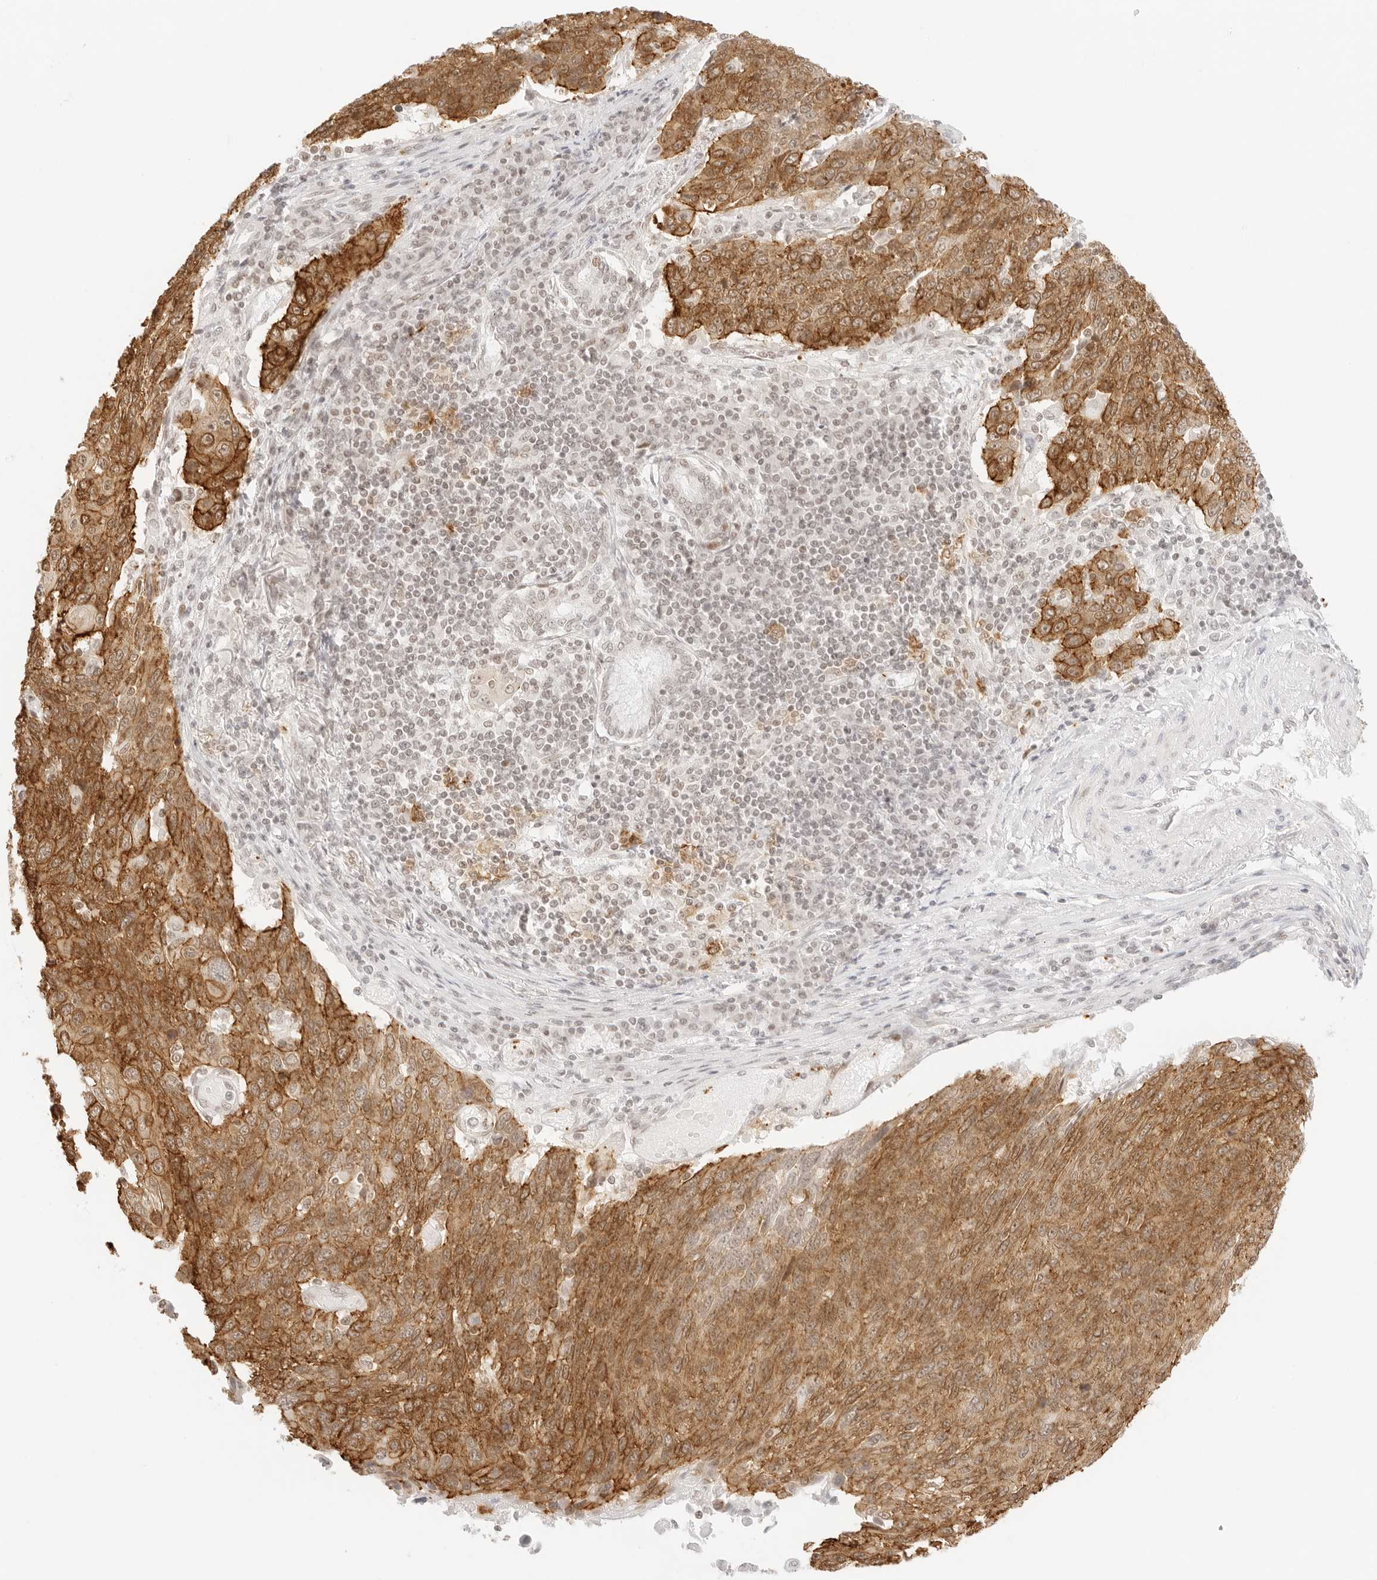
{"staining": {"intensity": "moderate", "quantity": ">75%", "location": "cytoplasmic/membranous,nuclear"}, "tissue": "lung cancer", "cell_type": "Tumor cells", "image_type": "cancer", "snomed": [{"axis": "morphology", "description": "Squamous cell carcinoma, NOS"}, {"axis": "topography", "description": "Lung"}], "caption": "Human lung cancer stained with a protein marker reveals moderate staining in tumor cells.", "gene": "GNAS", "patient": {"sex": "male", "age": 66}}